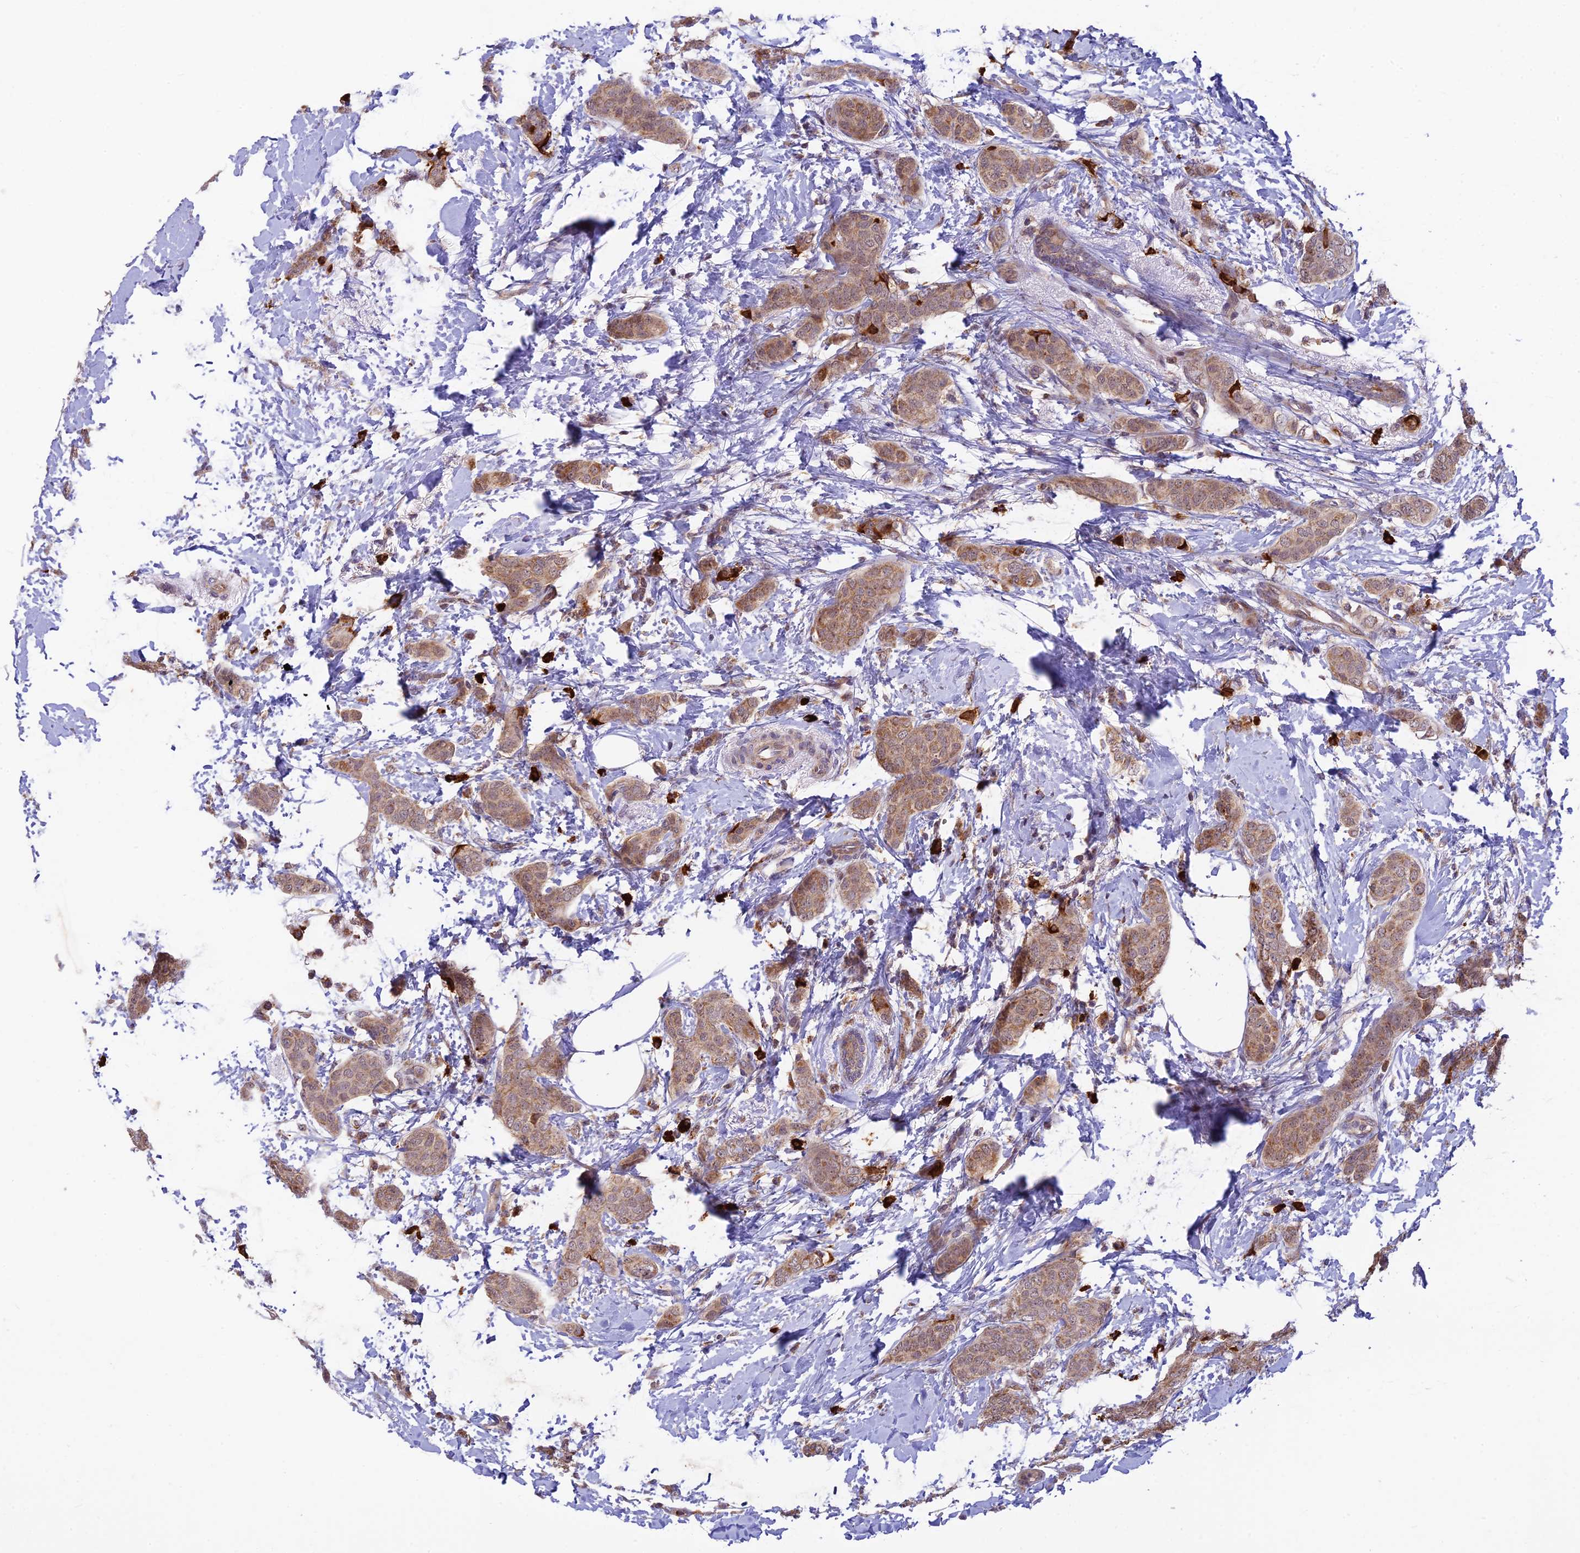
{"staining": {"intensity": "moderate", "quantity": "25%-75%", "location": "cytoplasmic/membranous"}, "tissue": "breast cancer", "cell_type": "Tumor cells", "image_type": "cancer", "snomed": [{"axis": "morphology", "description": "Duct carcinoma"}, {"axis": "topography", "description": "Breast"}], "caption": "A high-resolution photomicrograph shows IHC staining of invasive ductal carcinoma (breast), which reveals moderate cytoplasmic/membranous staining in approximately 25%-75% of tumor cells.", "gene": "ASPDH", "patient": {"sex": "female", "age": 72}}